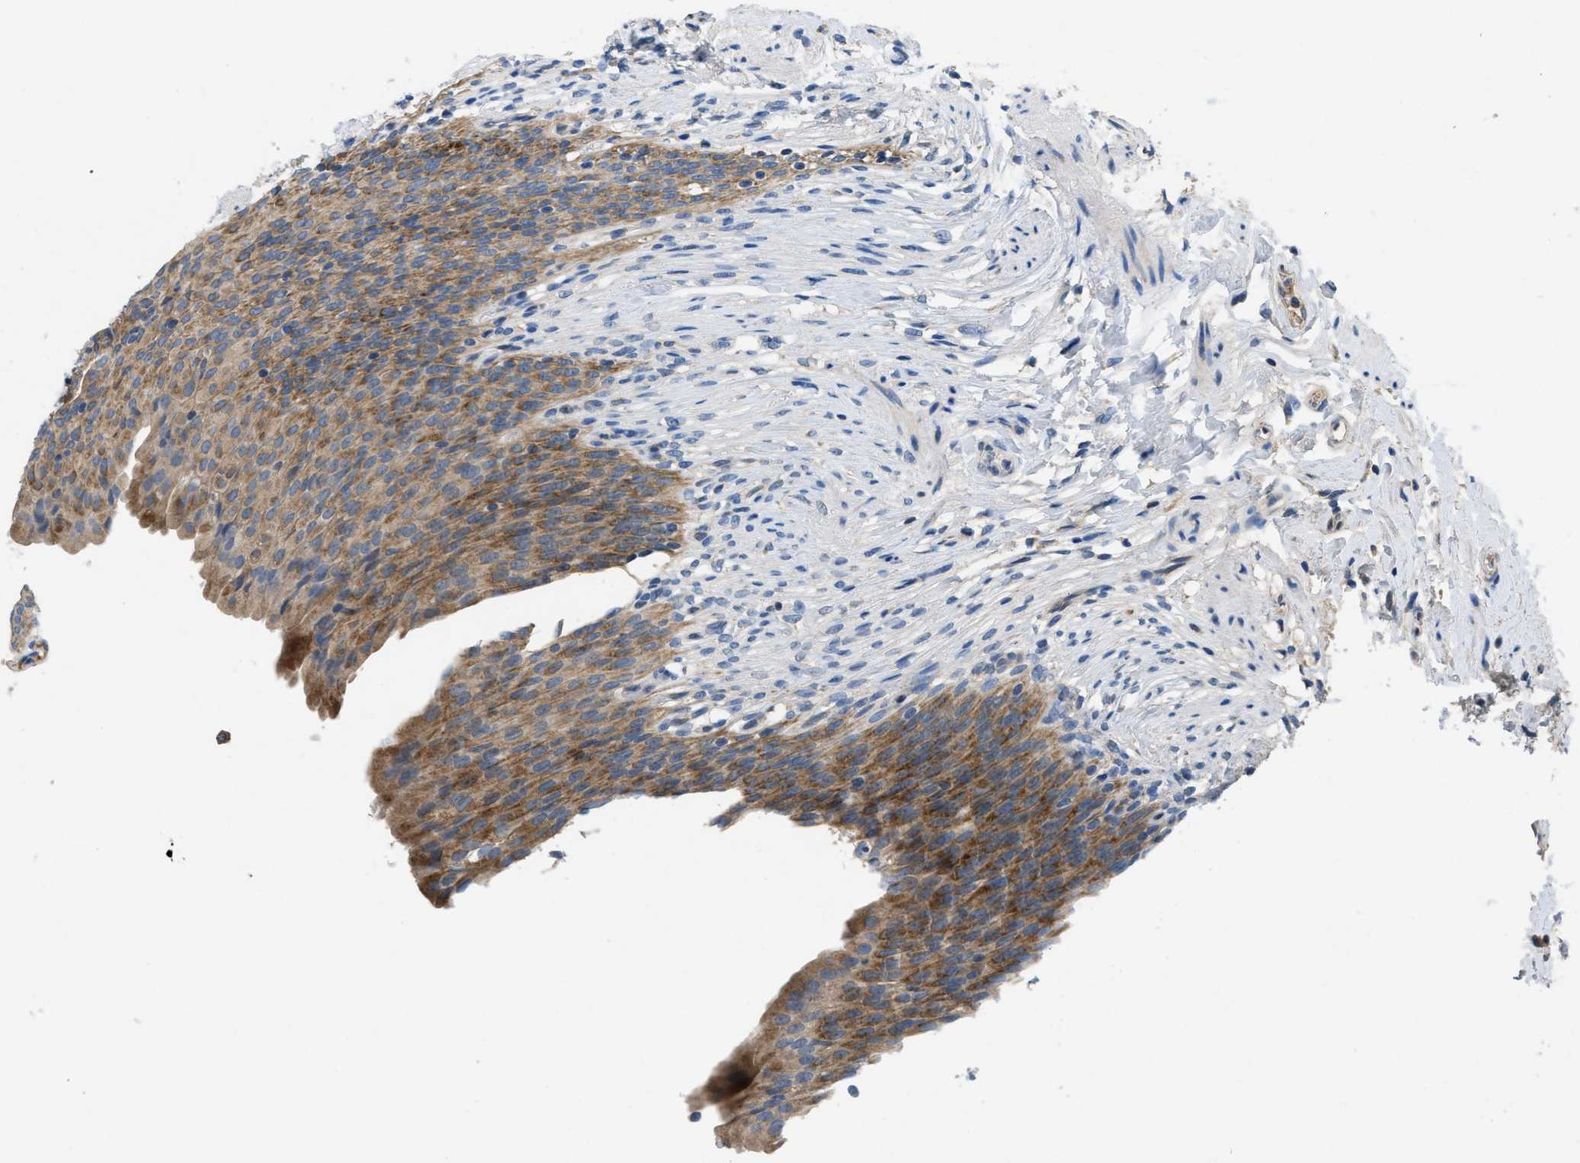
{"staining": {"intensity": "moderate", "quantity": ">75%", "location": "cytoplasmic/membranous"}, "tissue": "urinary bladder", "cell_type": "Urothelial cells", "image_type": "normal", "snomed": [{"axis": "morphology", "description": "Normal tissue, NOS"}, {"axis": "topography", "description": "Urinary bladder"}], "caption": "Brown immunohistochemical staining in normal human urinary bladder exhibits moderate cytoplasmic/membranous expression in approximately >75% of urothelial cells.", "gene": "PNKD", "patient": {"sex": "female", "age": 79}}